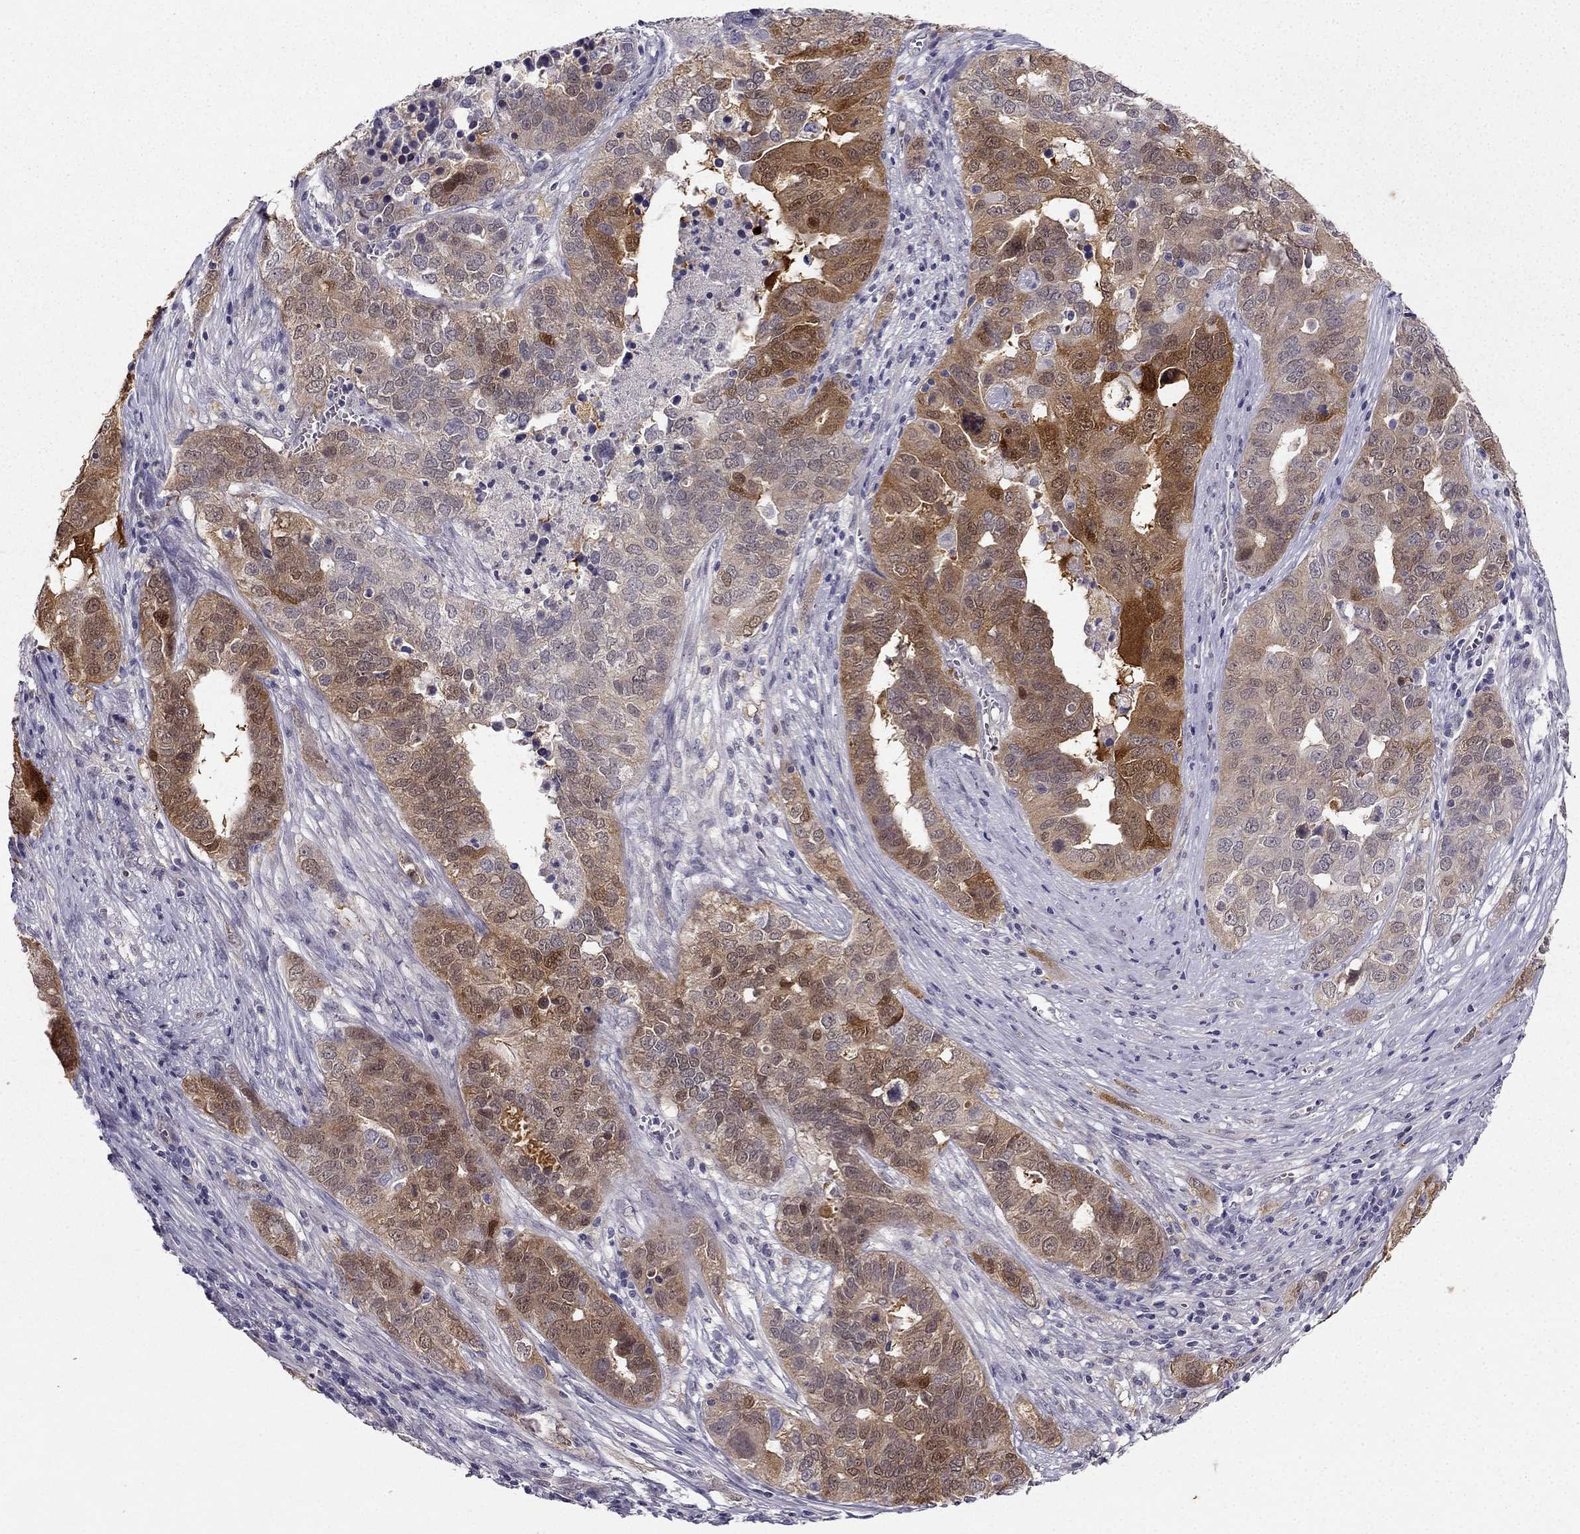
{"staining": {"intensity": "moderate", "quantity": "25%-75%", "location": "cytoplasmic/membranous,nuclear"}, "tissue": "ovarian cancer", "cell_type": "Tumor cells", "image_type": "cancer", "snomed": [{"axis": "morphology", "description": "Carcinoma, endometroid"}, {"axis": "topography", "description": "Soft tissue"}, {"axis": "topography", "description": "Ovary"}], "caption": "Immunohistochemical staining of ovarian cancer (endometroid carcinoma) displays medium levels of moderate cytoplasmic/membranous and nuclear protein expression in about 25%-75% of tumor cells.", "gene": "NQO1", "patient": {"sex": "female", "age": 52}}